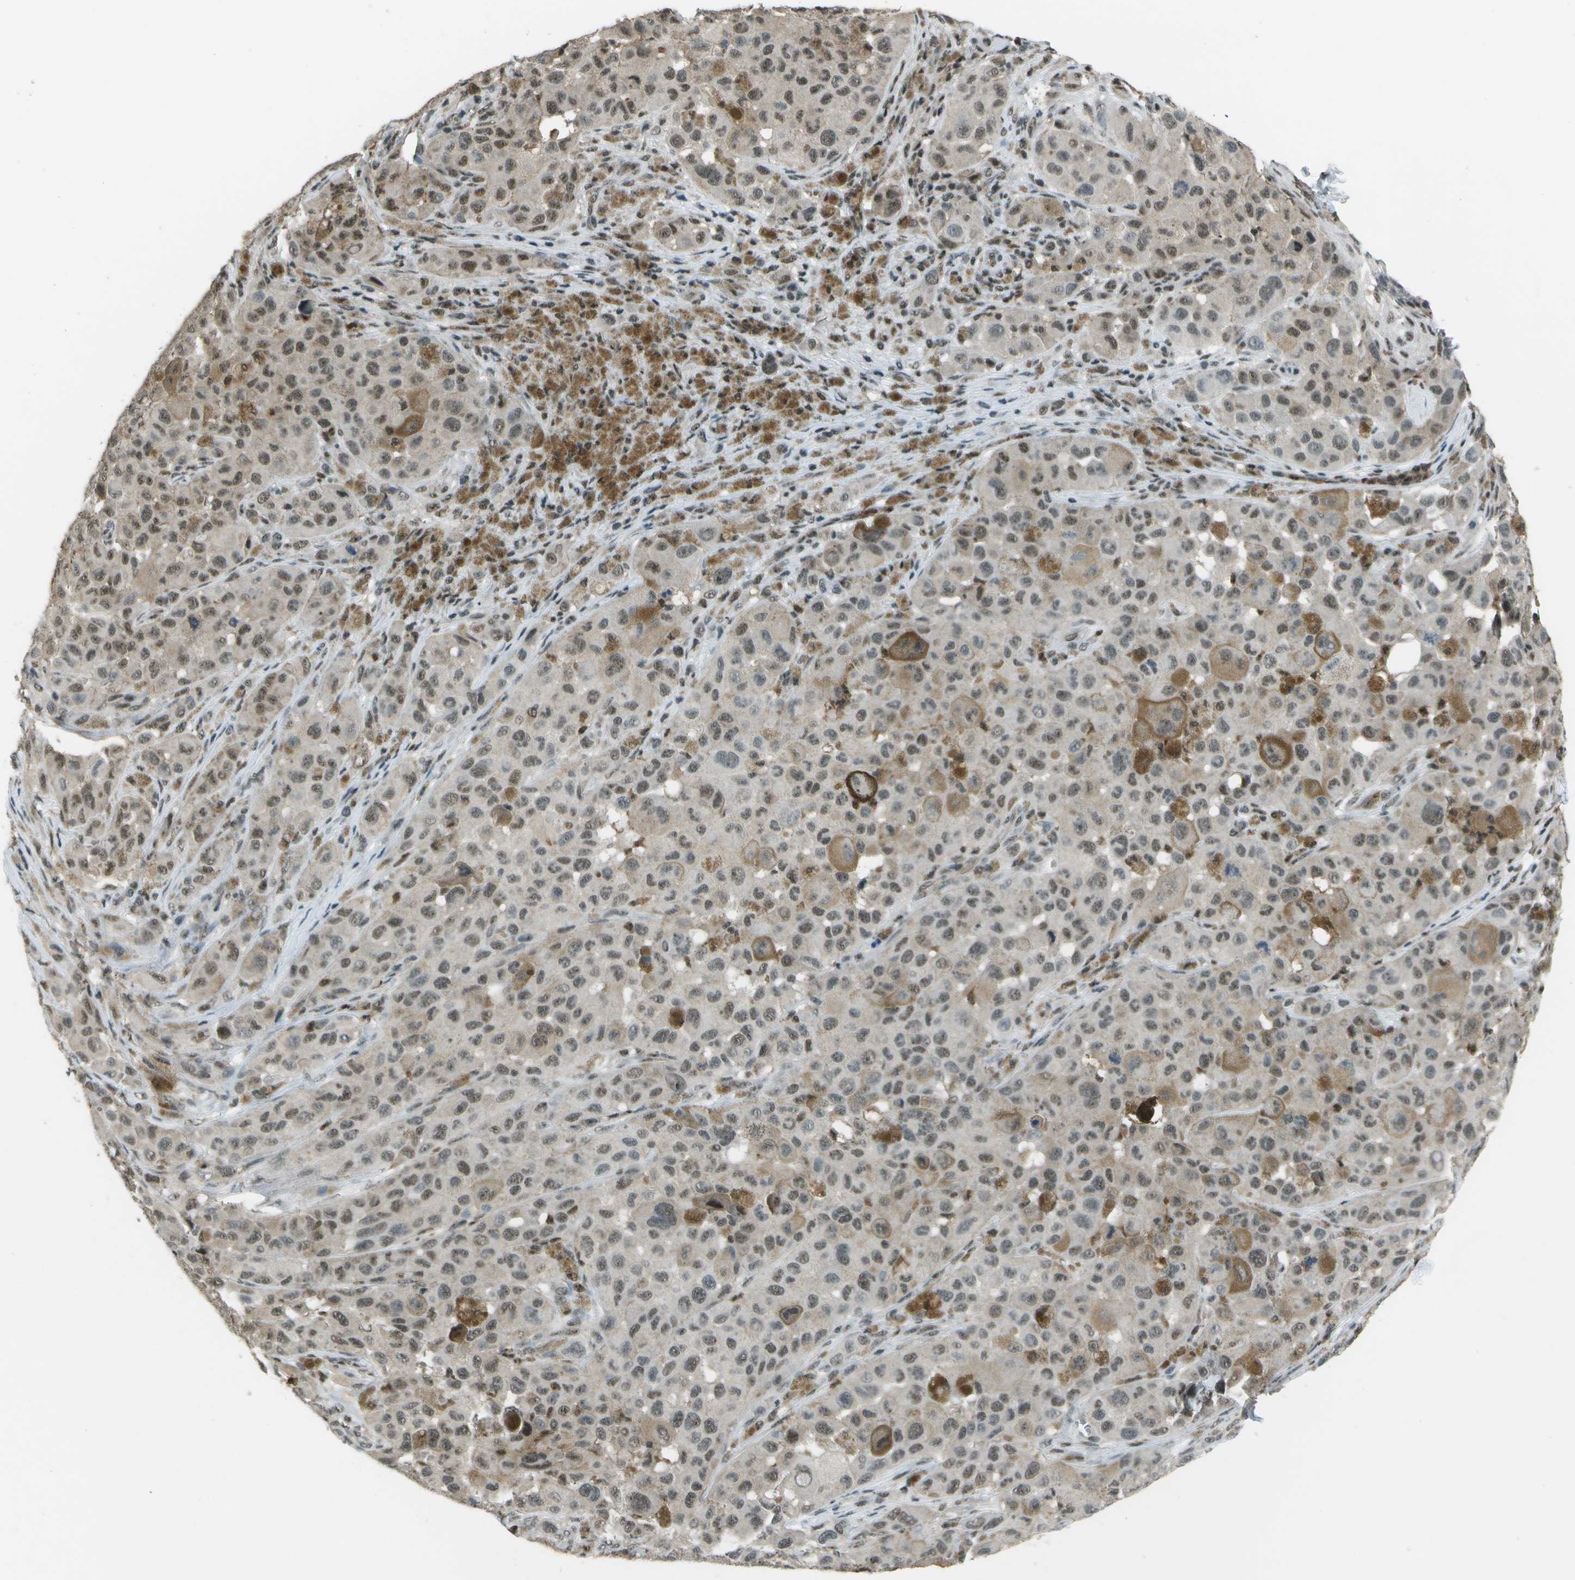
{"staining": {"intensity": "moderate", "quantity": ">75%", "location": "nuclear"}, "tissue": "melanoma", "cell_type": "Tumor cells", "image_type": "cancer", "snomed": [{"axis": "morphology", "description": "Malignant melanoma, NOS"}, {"axis": "topography", "description": "Skin"}], "caption": "A brown stain highlights moderate nuclear staining of a protein in human malignant melanoma tumor cells.", "gene": "DEPDC1", "patient": {"sex": "male", "age": 96}}